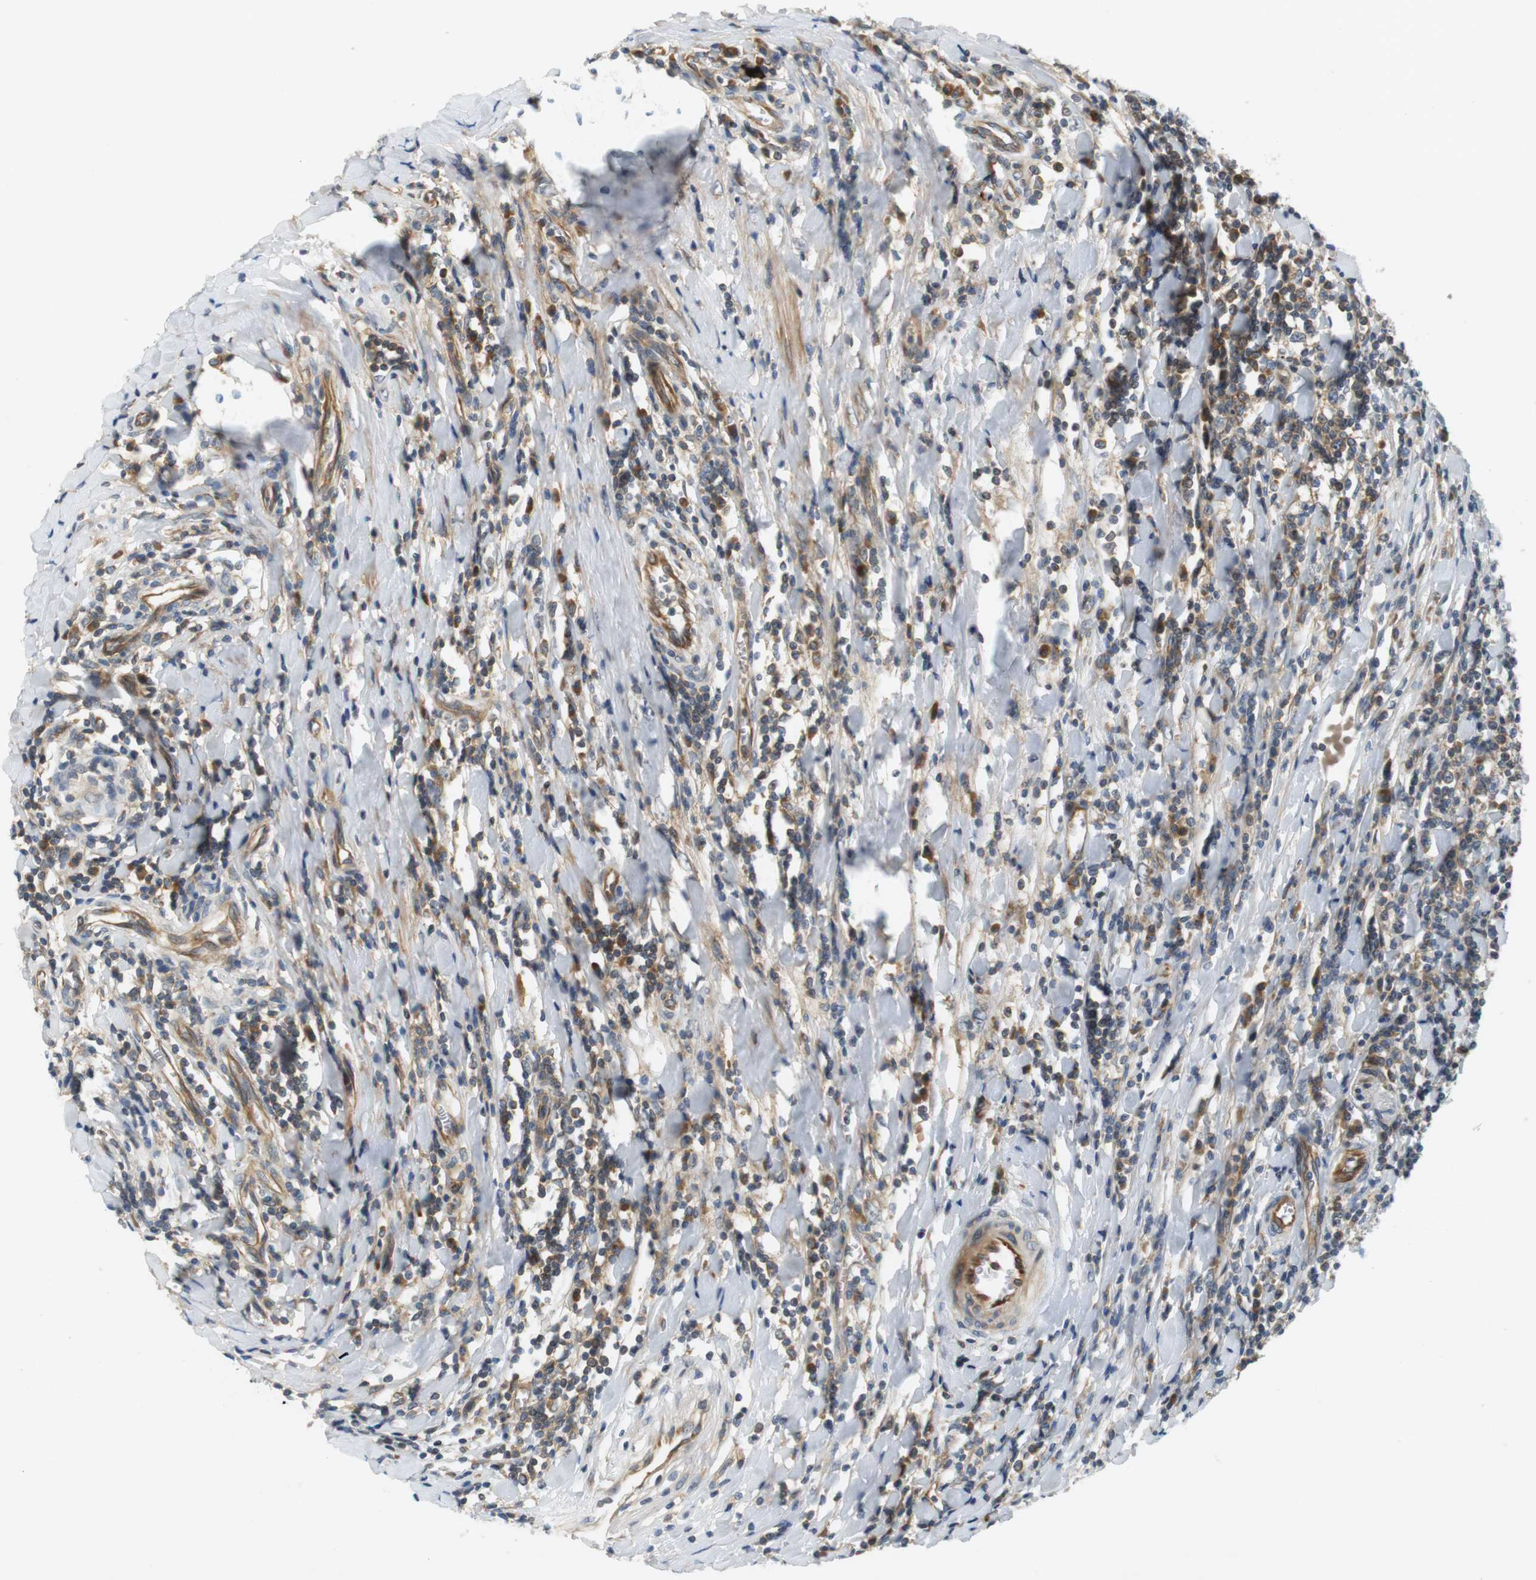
{"staining": {"intensity": "weak", "quantity": "<25%", "location": "cytoplasmic/membranous"}, "tissue": "testis cancer", "cell_type": "Tumor cells", "image_type": "cancer", "snomed": [{"axis": "morphology", "description": "Seminoma, NOS"}, {"axis": "morphology", "description": "Carcinoma, Embryonal, NOS"}, {"axis": "topography", "description": "Testis"}], "caption": "Testis cancer (embryonal carcinoma) was stained to show a protein in brown. There is no significant expression in tumor cells.", "gene": "SH3GLB1", "patient": {"sex": "male", "age": 36}}